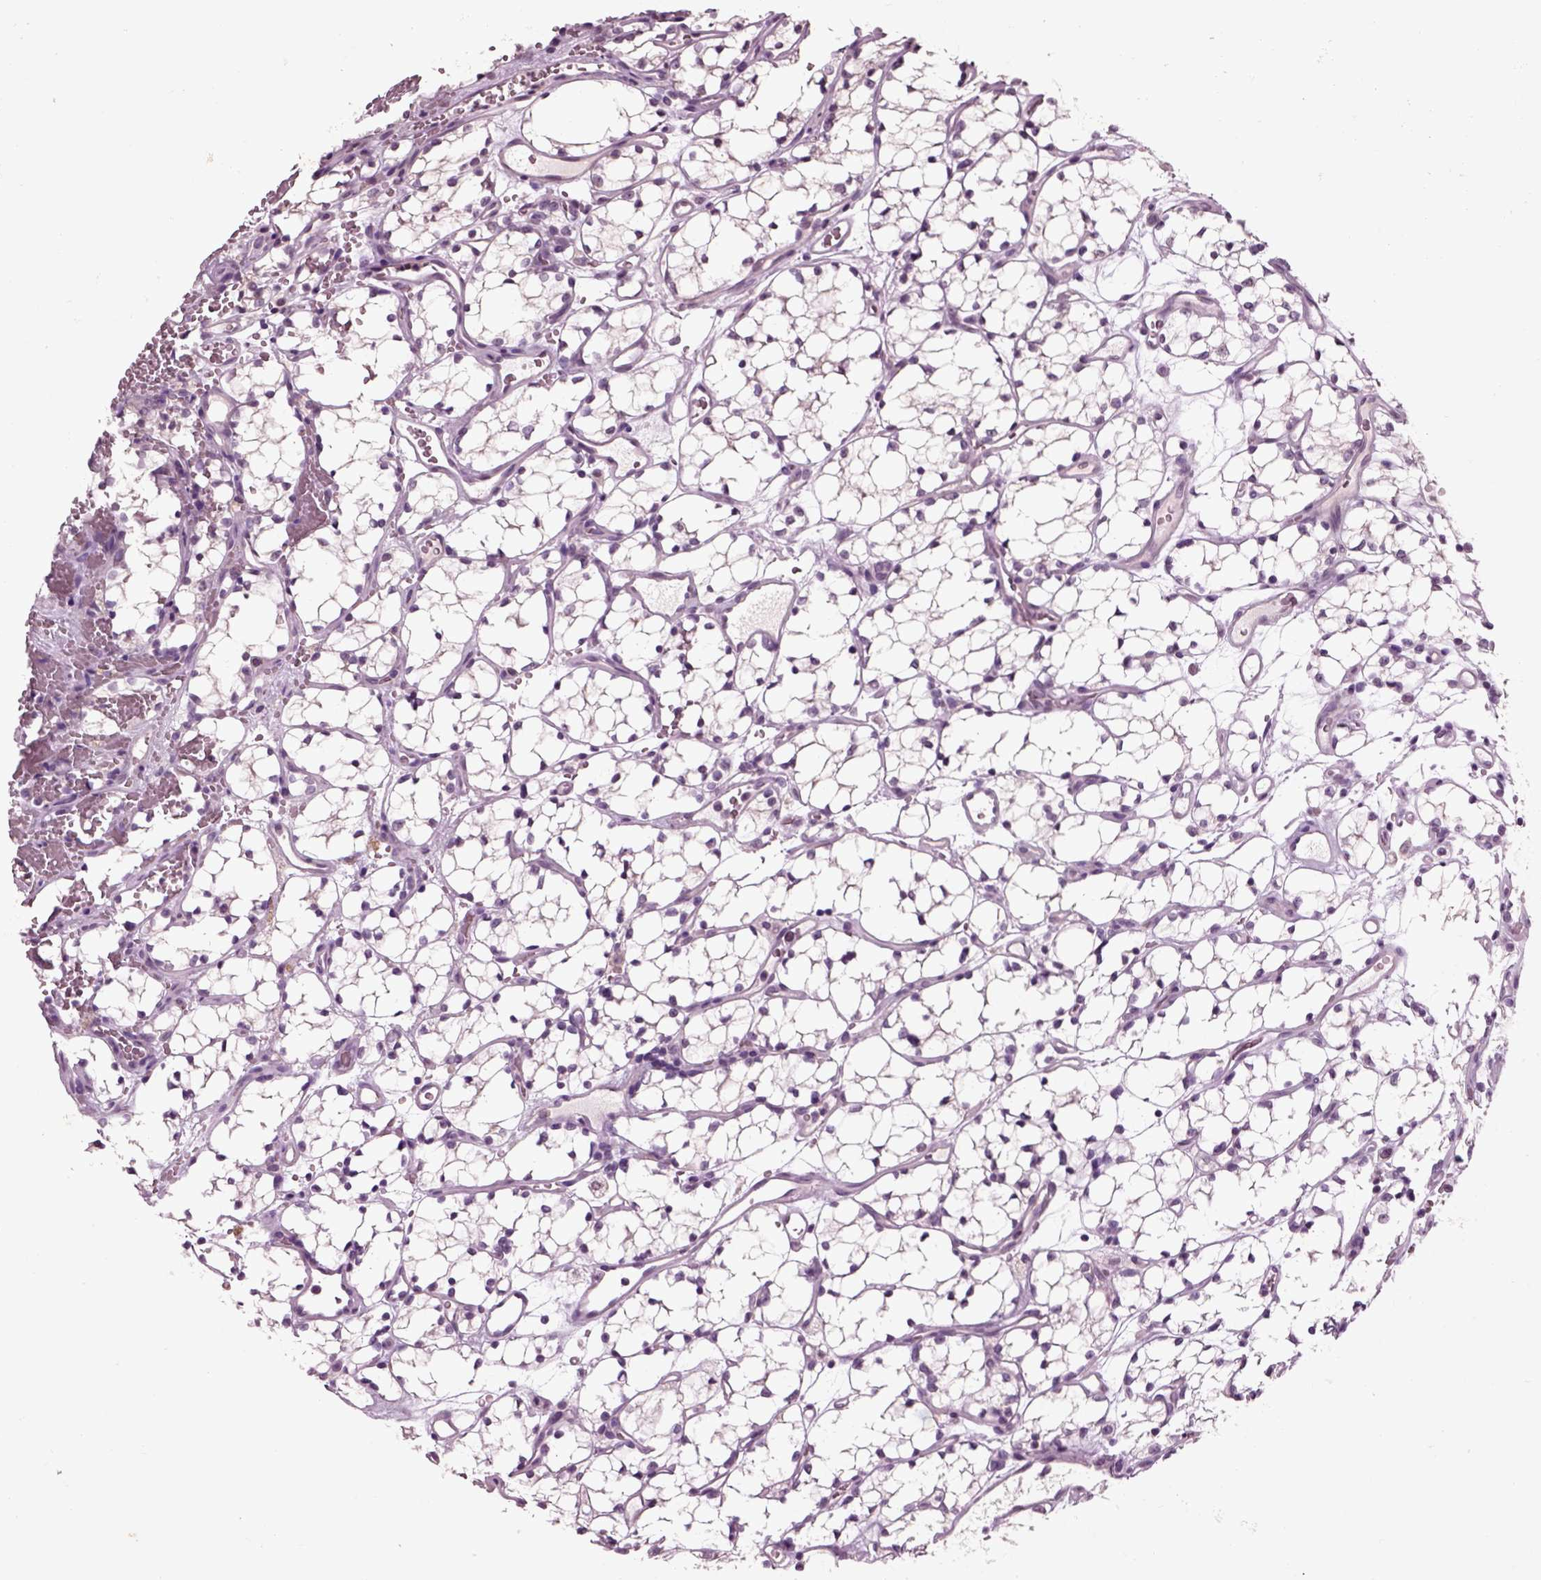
{"staining": {"intensity": "negative", "quantity": "none", "location": "none"}, "tissue": "renal cancer", "cell_type": "Tumor cells", "image_type": "cancer", "snomed": [{"axis": "morphology", "description": "Adenocarcinoma, NOS"}, {"axis": "topography", "description": "Kidney"}], "caption": "This photomicrograph is of renal cancer (adenocarcinoma) stained with immunohistochemistry (IHC) to label a protein in brown with the nuclei are counter-stained blue. There is no staining in tumor cells.", "gene": "CHGB", "patient": {"sex": "female", "age": 69}}